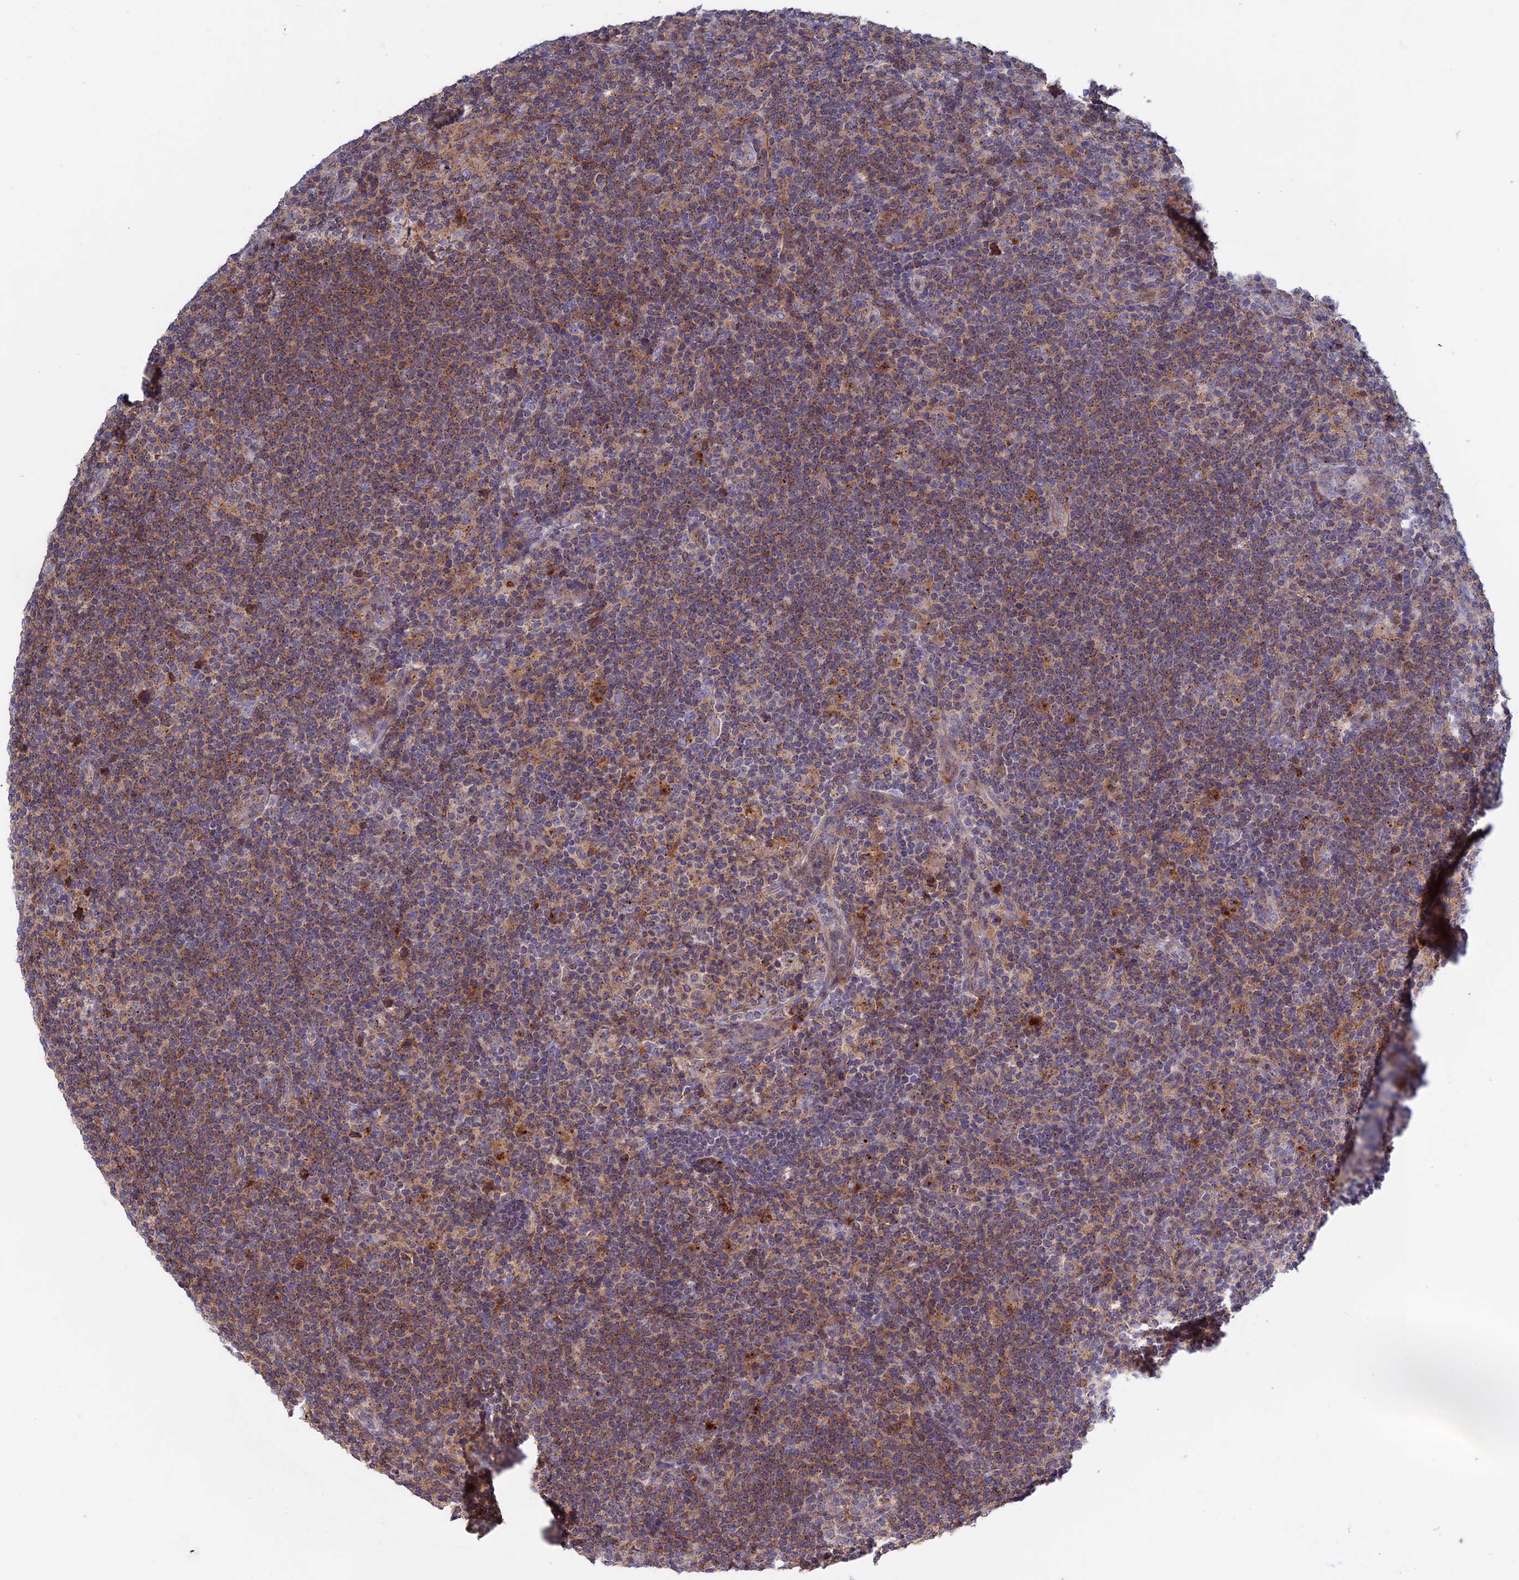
{"staining": {"intensity": "negative", "quantity": "none", "location": "none"}, "tissue": "lymphoma", "cell_type": "Tumor cells", "image_type": "cancer", "snomed": [{"axis": "morphology", "description": "Hodgkin's disease, NOS"}, {"axis": "topography", "description": "Lymph node"}], "caption": "This photomicrograph is of Hodgkin's disease stained with immunohistochemistry to label a protein in brown with the nuclei are counter-stained blue. There is no staining in tumor cells.", "gene": "LYPD5", "patient": {"sex": "female", "age": 57}}